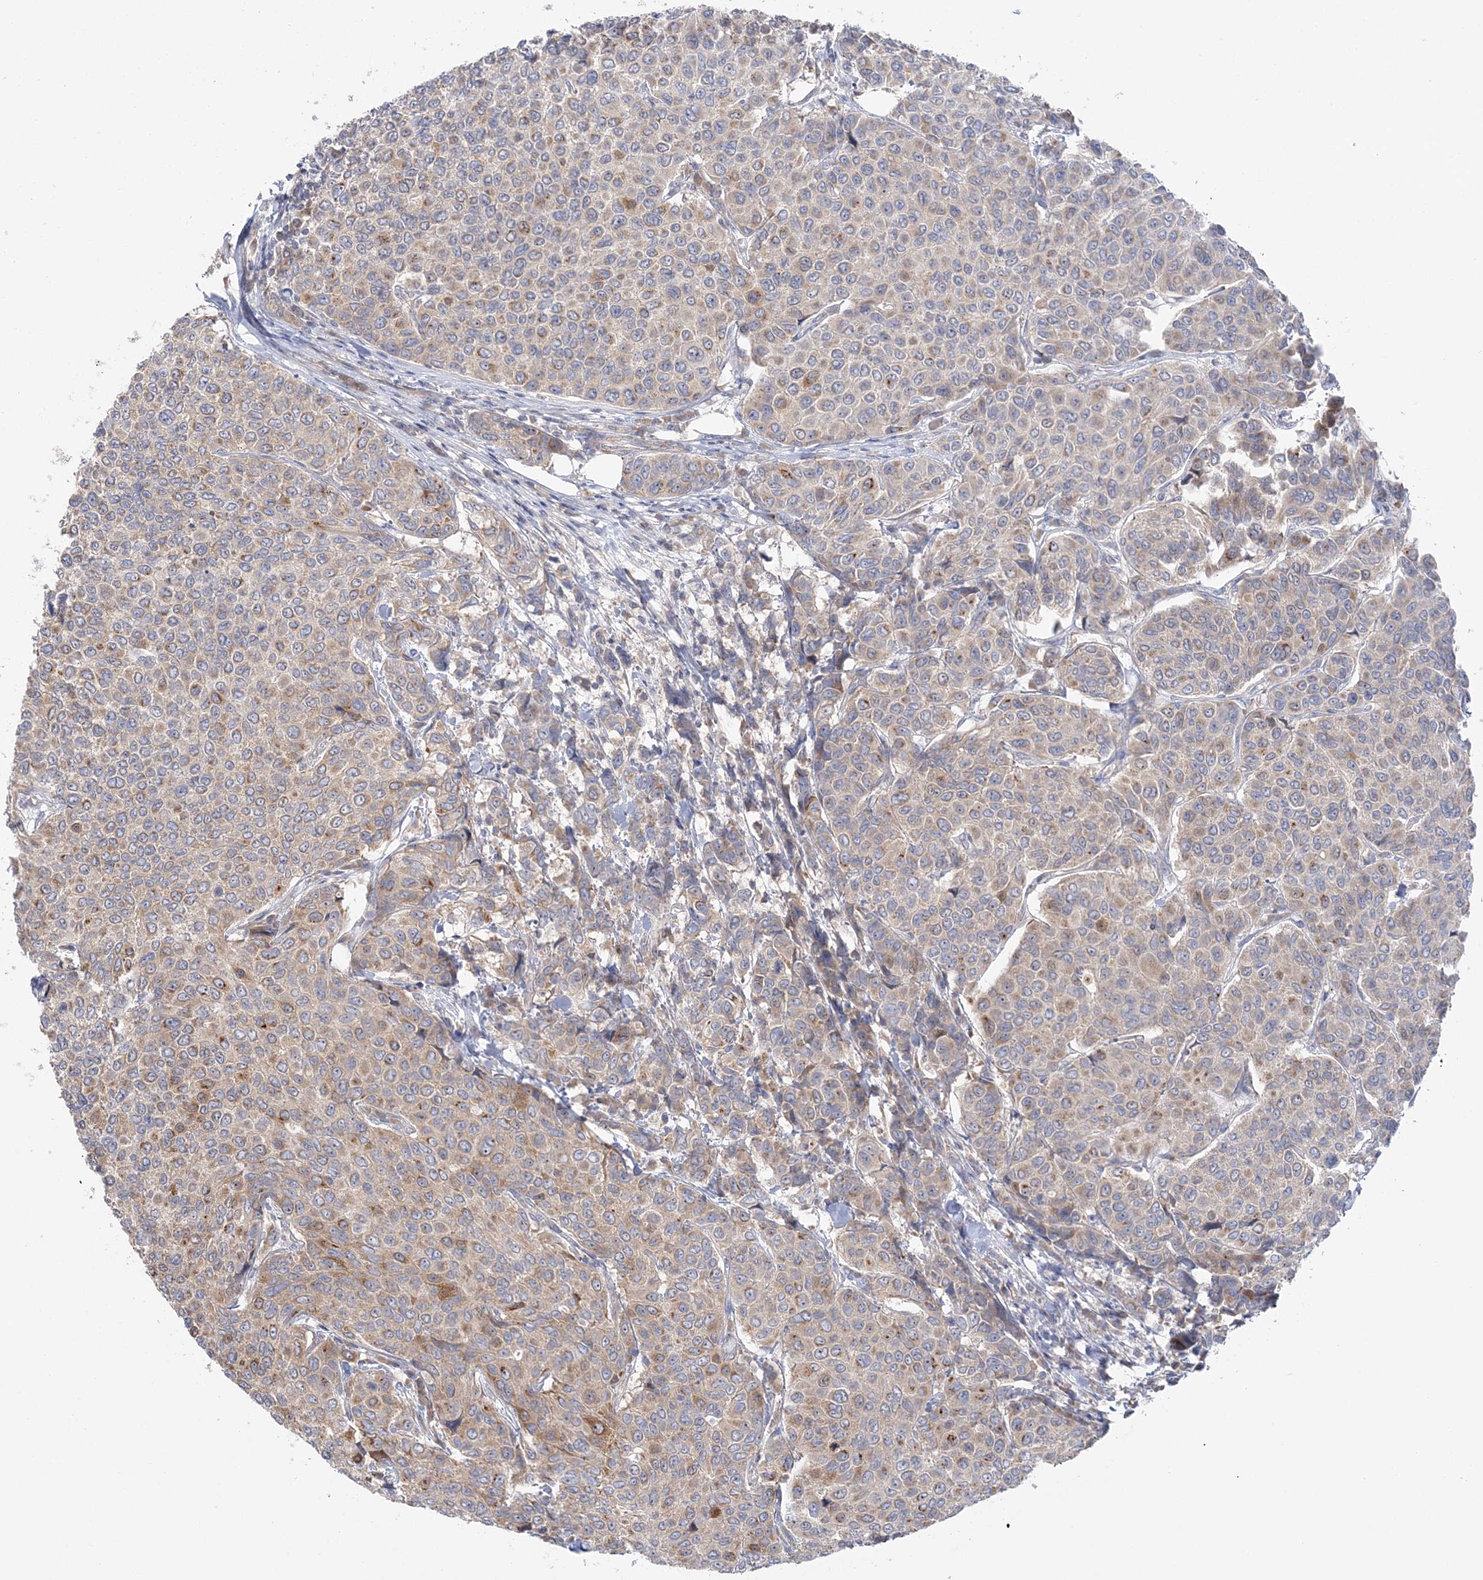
{"staining": {"intensity": "moderate", "quantity": "25%-75%", "location": "cytoplasmic/membranous"}, "tissue": "breast cancer", "cell_type": "Tumor cells", "image_type": "cancer", "snomed": [{"axis": "morphology", "description": "Duct carcinoma"}, {"axis": "topography", "description": "Breast"}], "caption": "Approximately 25%-75% of tumor cells in breast cancer (infiltrating ductal carcinoma) reveal moderate cytoplasmic/membranous protein positivity as visualized by brown immunohistochemical staining.", "gene": "MMADHC", "patient": {"sex": "female", "age": 55}}